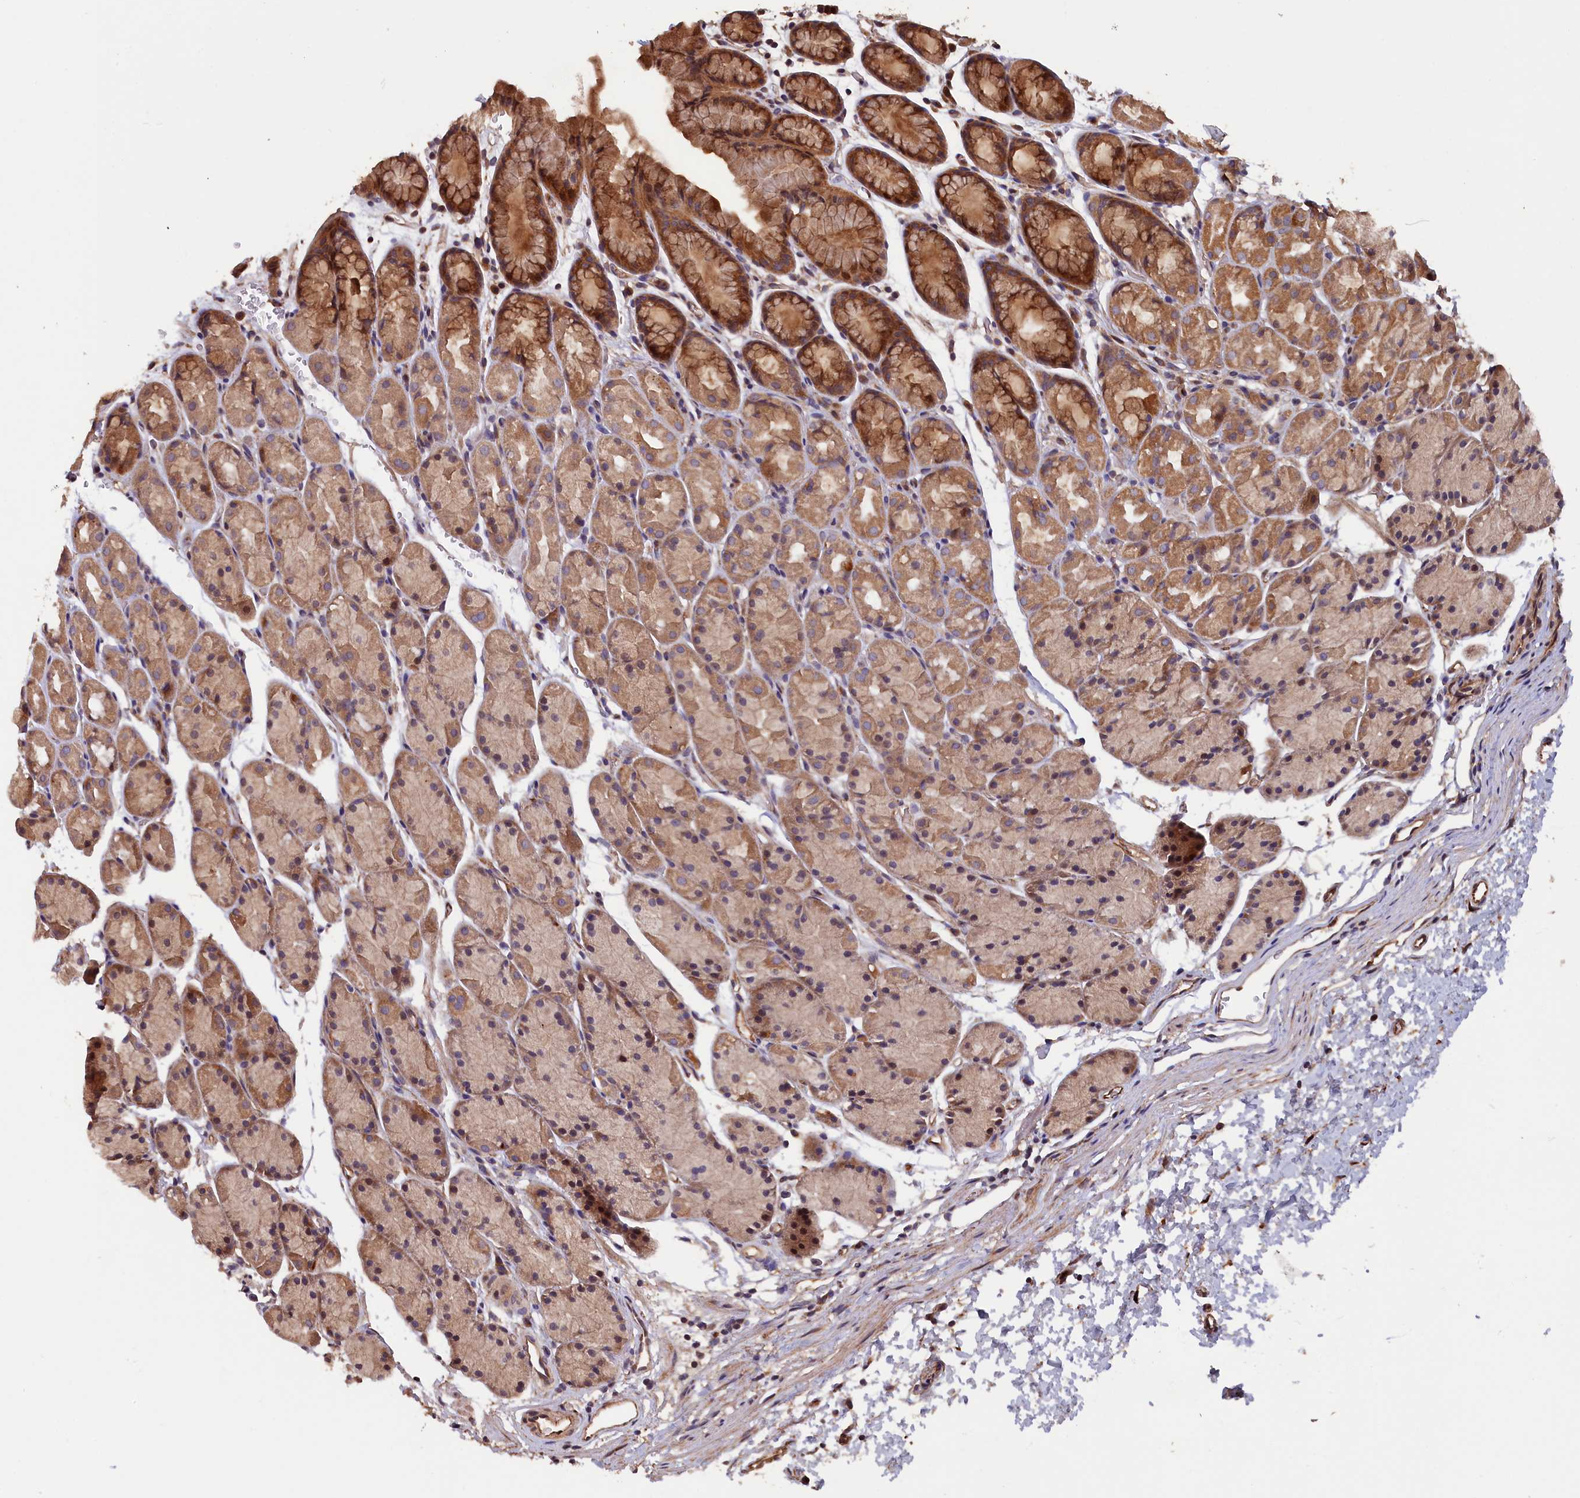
{"staining": {"intensity": "moderate", "quantity": ">75%", "location": "cytoplasmic/membranous"}, "tissue": "stomach", "cell_type": "Glandular cells", "image_type": "normal", "snomed": [{"axis": "morphology", "description": "Normal tissue, NOS"}, {"axis": "topography", "description": "Stomach, upper"}, {"axis": "topography", "description": "Stomach"}], "caption": "Immunohistochemical staining of normal human stomach exhibits moderate cytoplasmic/membranous protein positivity in approximately >75% of glandular cells.", "gene": "GREB1L", "patient": {"sex": "male", "age": 47}}